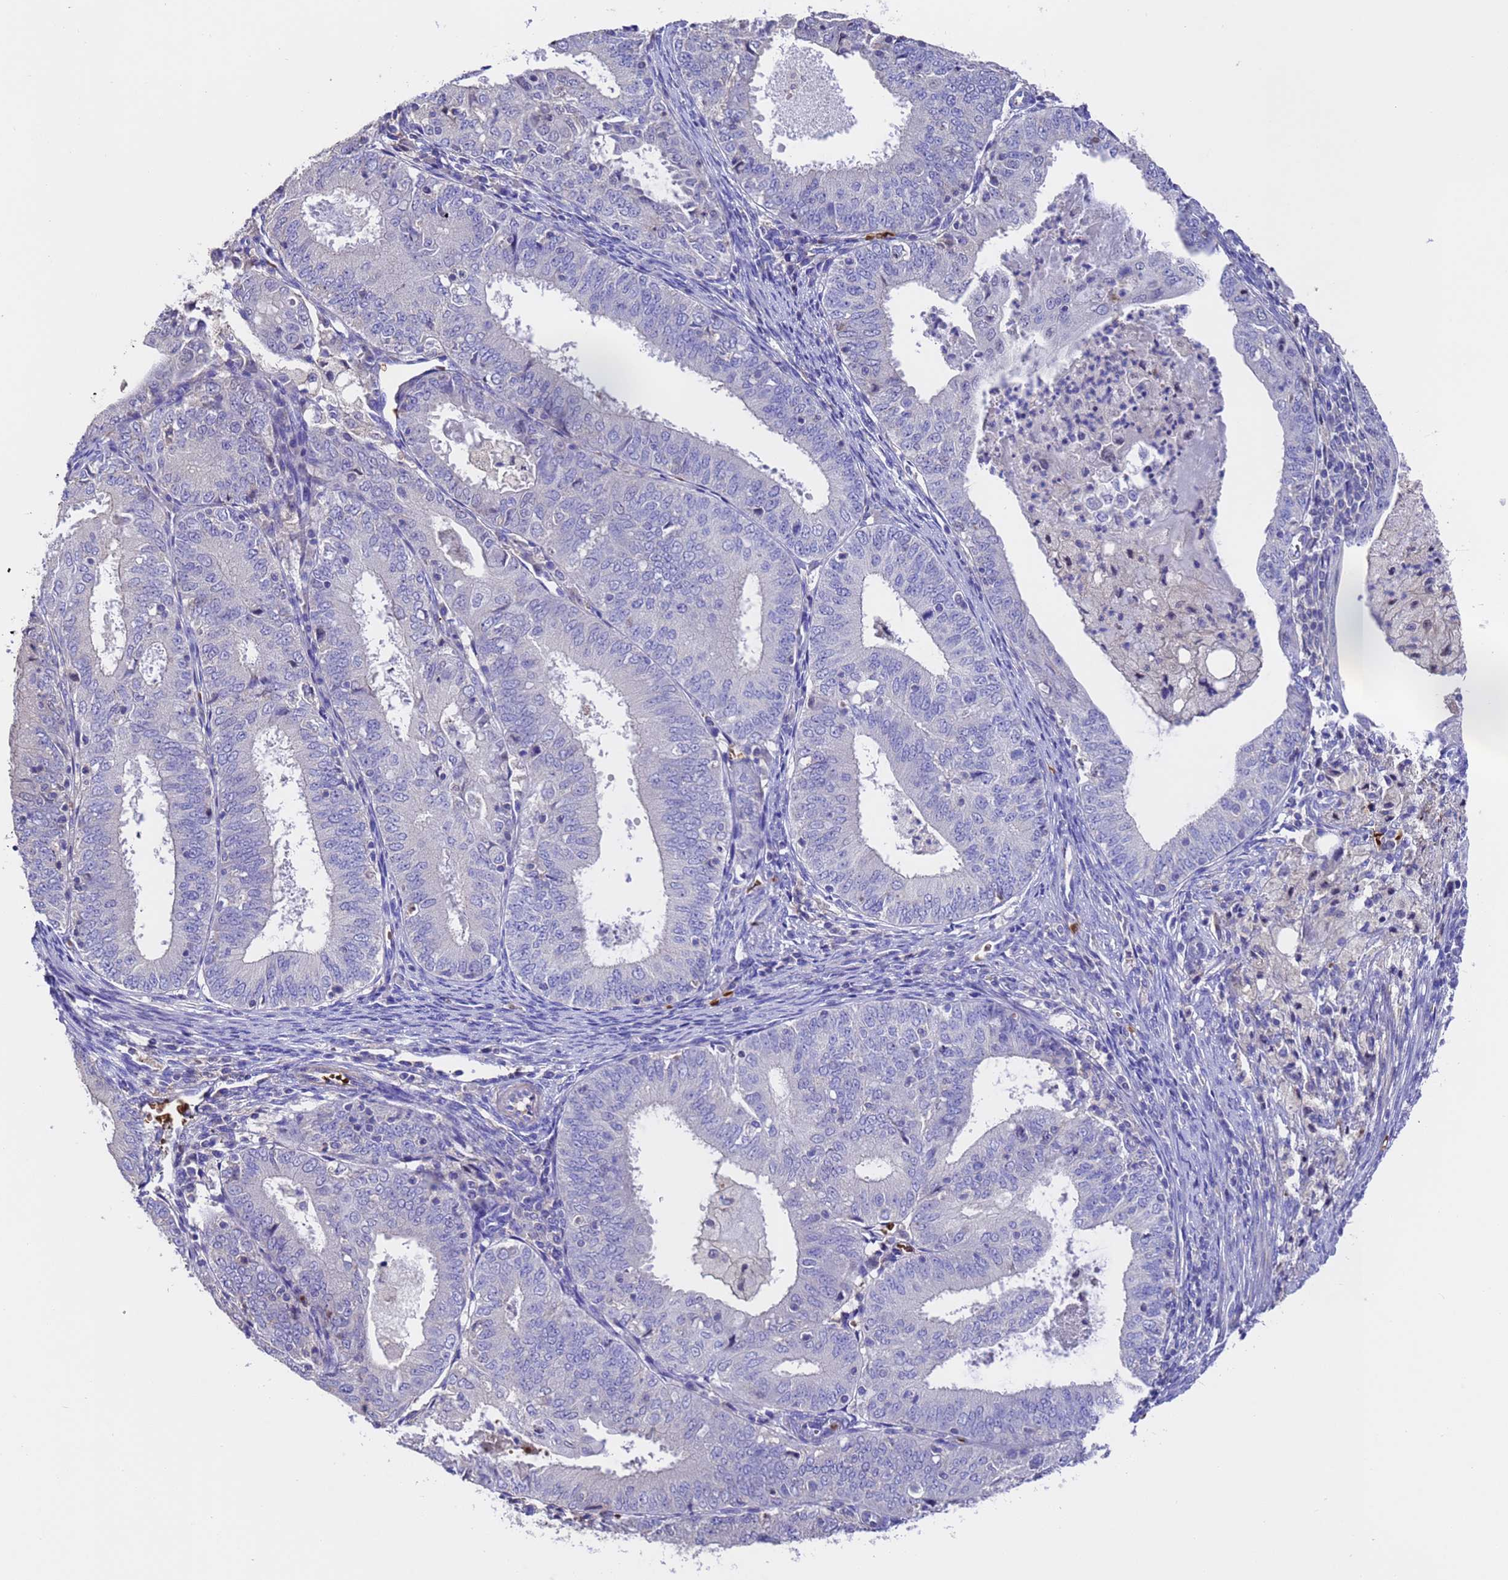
{"staining": {"intensity": "negative", "quantity": "none", "location": "none"}, "tissue": "endometrial cancer", "cell_type": "Tumor cells", "image_type": "cancer", "snomed": [{"axis": "morphology", "description": "Adenocarcinoma, NOS"}, {"axis": "topography", "description": "Endometrium"}], "caption": "Immunohistochemical staining of human adenocarcinoma (endometrial) reveals no significant positivity in tumor cells.", "gene": "ELP6", "patient": {"sex": "female", "age": 57}}